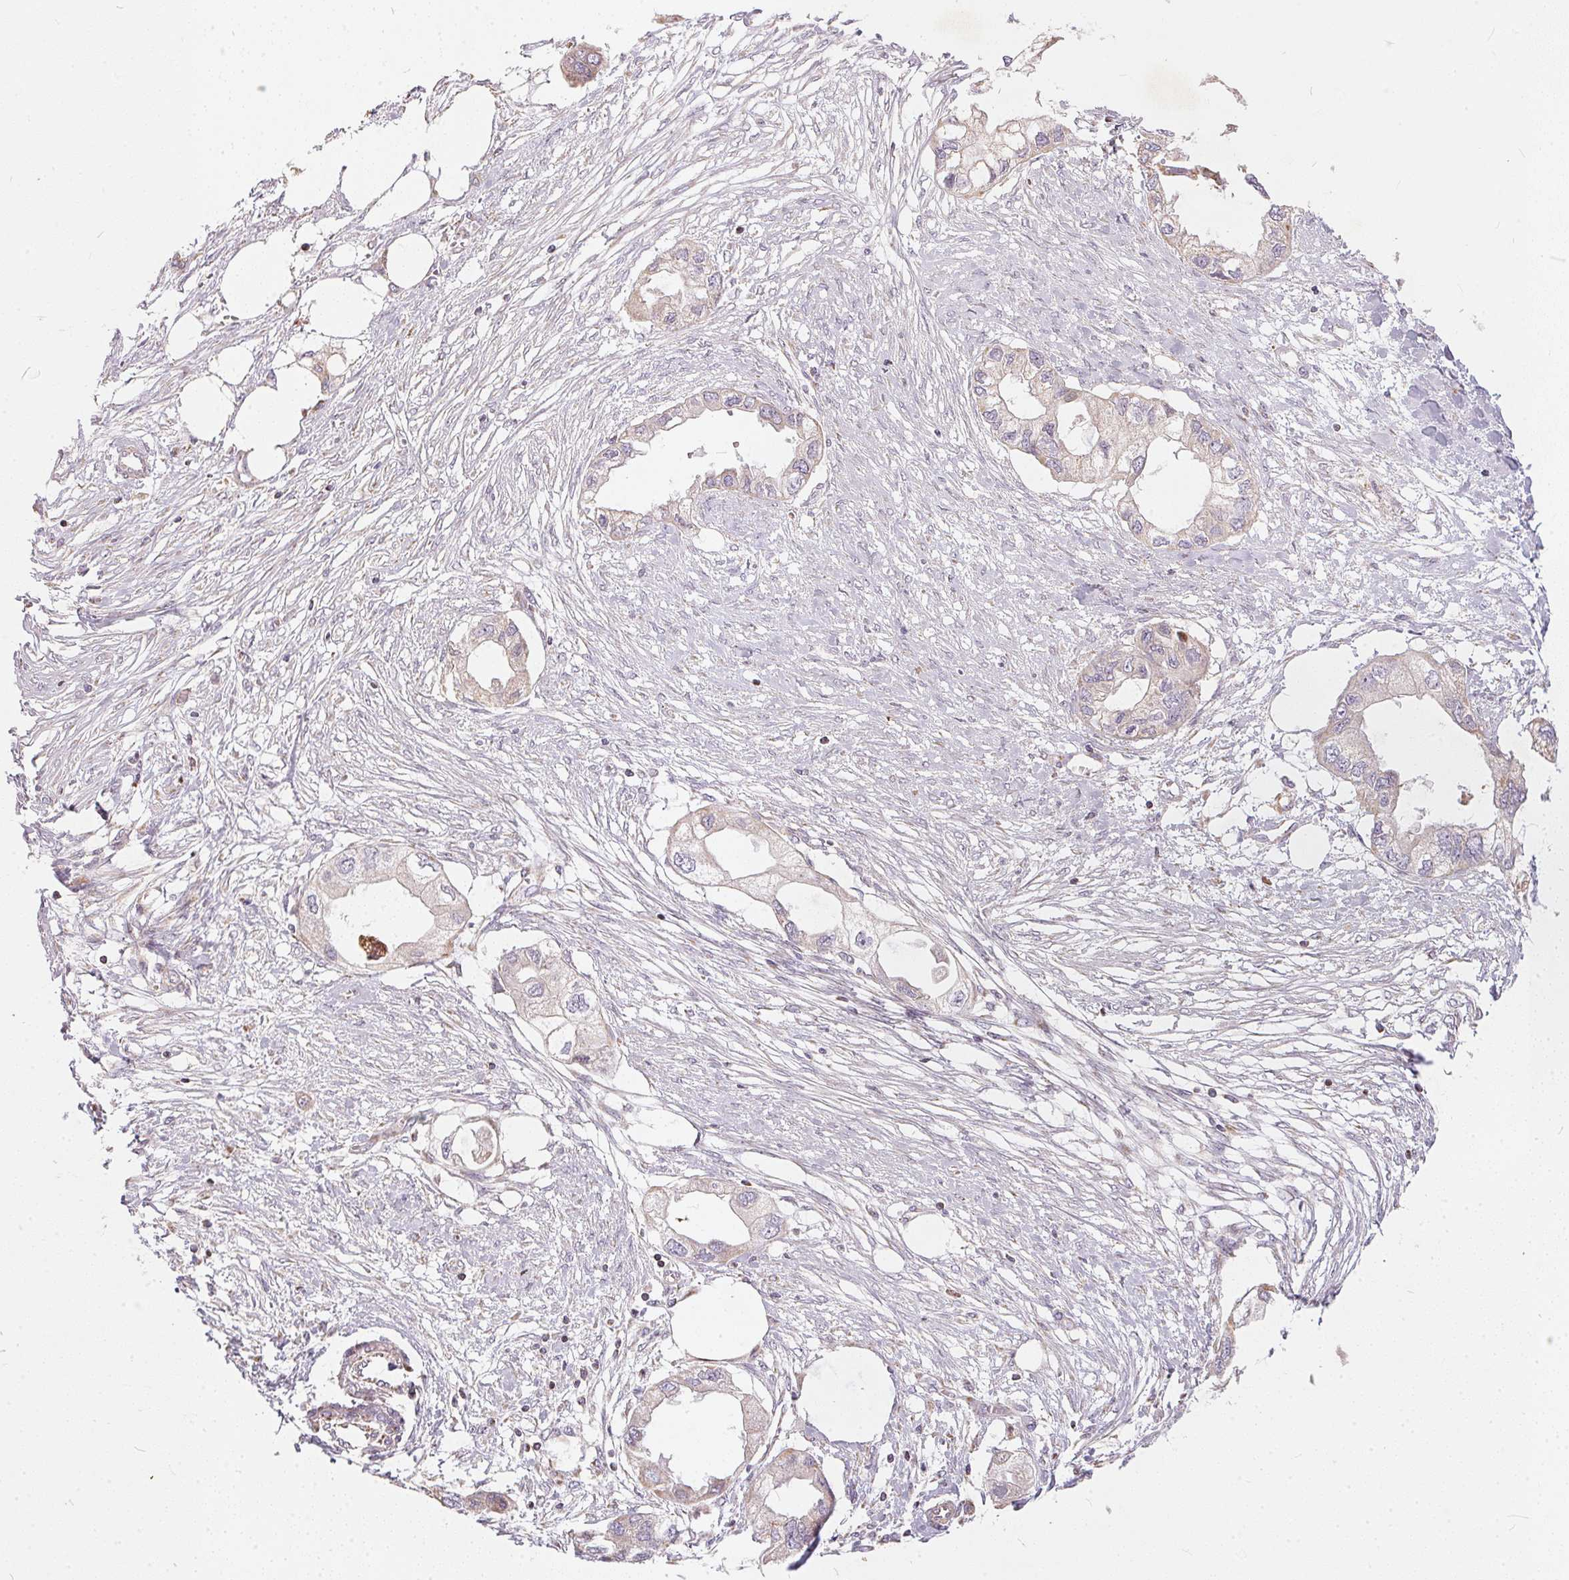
{"staining": {"intensity": "weak", "quantity": "<25%", "location": "cytoplasmic/membranous"}, "tissue": "endometrial cancer", "cell_type": "Tumor cells", "image_type": "cancer", "snomed": [{"axis": "morphology", "description": "Adenocarcinoma, NOS"}, {"axis": "morphology", "description": "Adenocarcinoma, metastatic, NOS"}, {"axis": "topography", "description": "Adipose tissue"}, {"axis": "topography", "description": "Endometrium"}], "caption": "Endometrial adenocarcinoma was stained to show a protein in brown. There is no significant positivity in tumor cells.", "gene": "VWA5B2", "patient": {"sex": "female", "age": 67}}